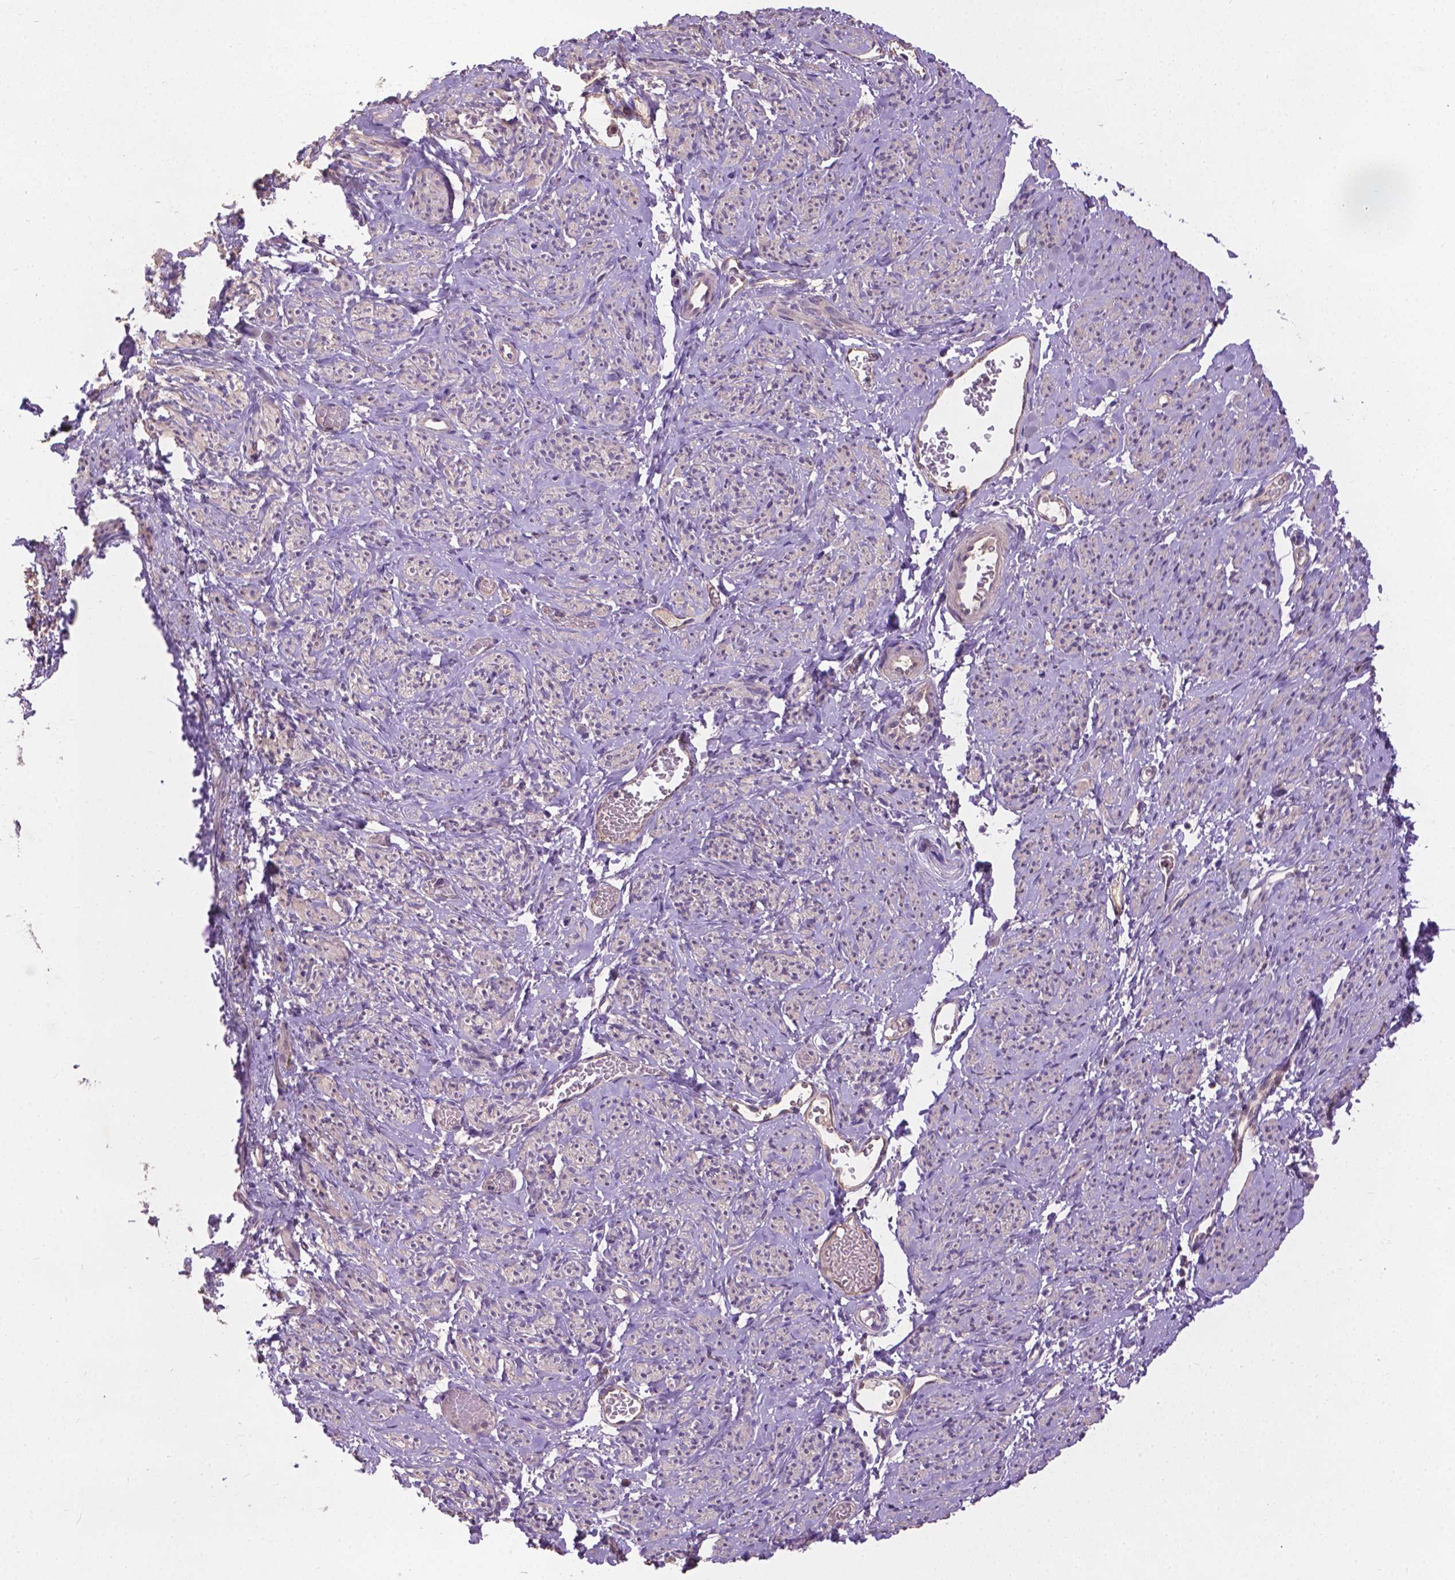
{"staining": {"intensity": "negative", "quantity": "none", "location": "none"}, "tissue": "smooth muscle", "cell_type": "Smooth muscle cells", "image_type": "normal", "snomed": [{"axis": "morphology", "description": "Normal tissue, NOS"}, {"axis": "topography", "description": "Smooth muscle"}], "caption": "Protein analysis of normal smooth muscle displays no significant positivity in smooth muscle cells.", "gene": "ZNF337", "patient": {"sex": "female", "age": 65}}